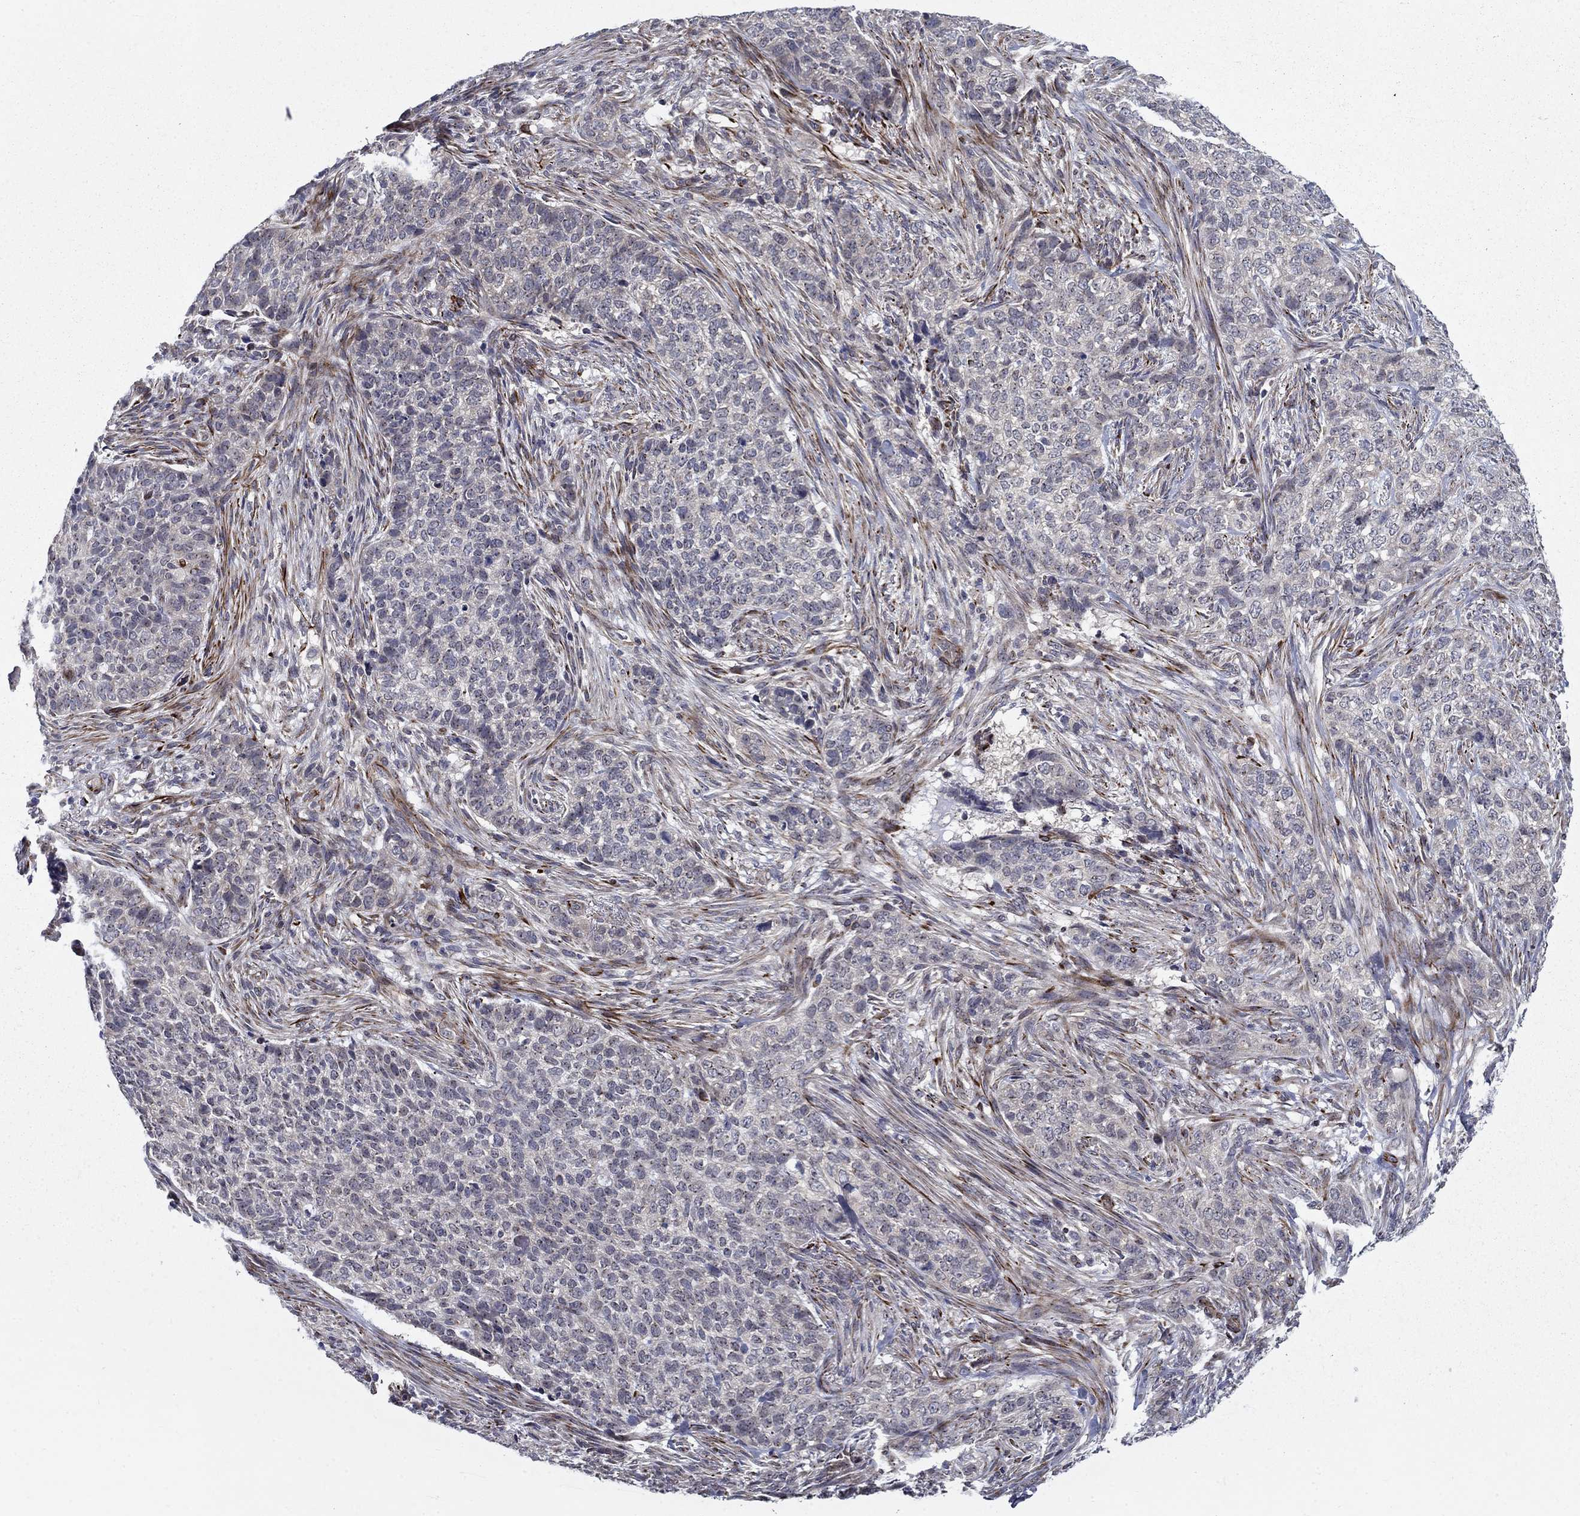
{"staining": {"intensity": "weak", "quantity": "<25%", "location": "cytoplasmic/membranous"}, "tissue": "skin cancer", "cell_type": "Tumor cells", "image_type": "cancer", "snomed": [{"axis": "morphology", "description": "Basal cell carcinoma"}, {"axis": "topography", "description": "Skin"}], "caption": "An image of human skin basal cell carcinoma is negative for staining in tumor cells.", "gene": "LACTB2", "patient": {"sex": "female", "age": 69}}